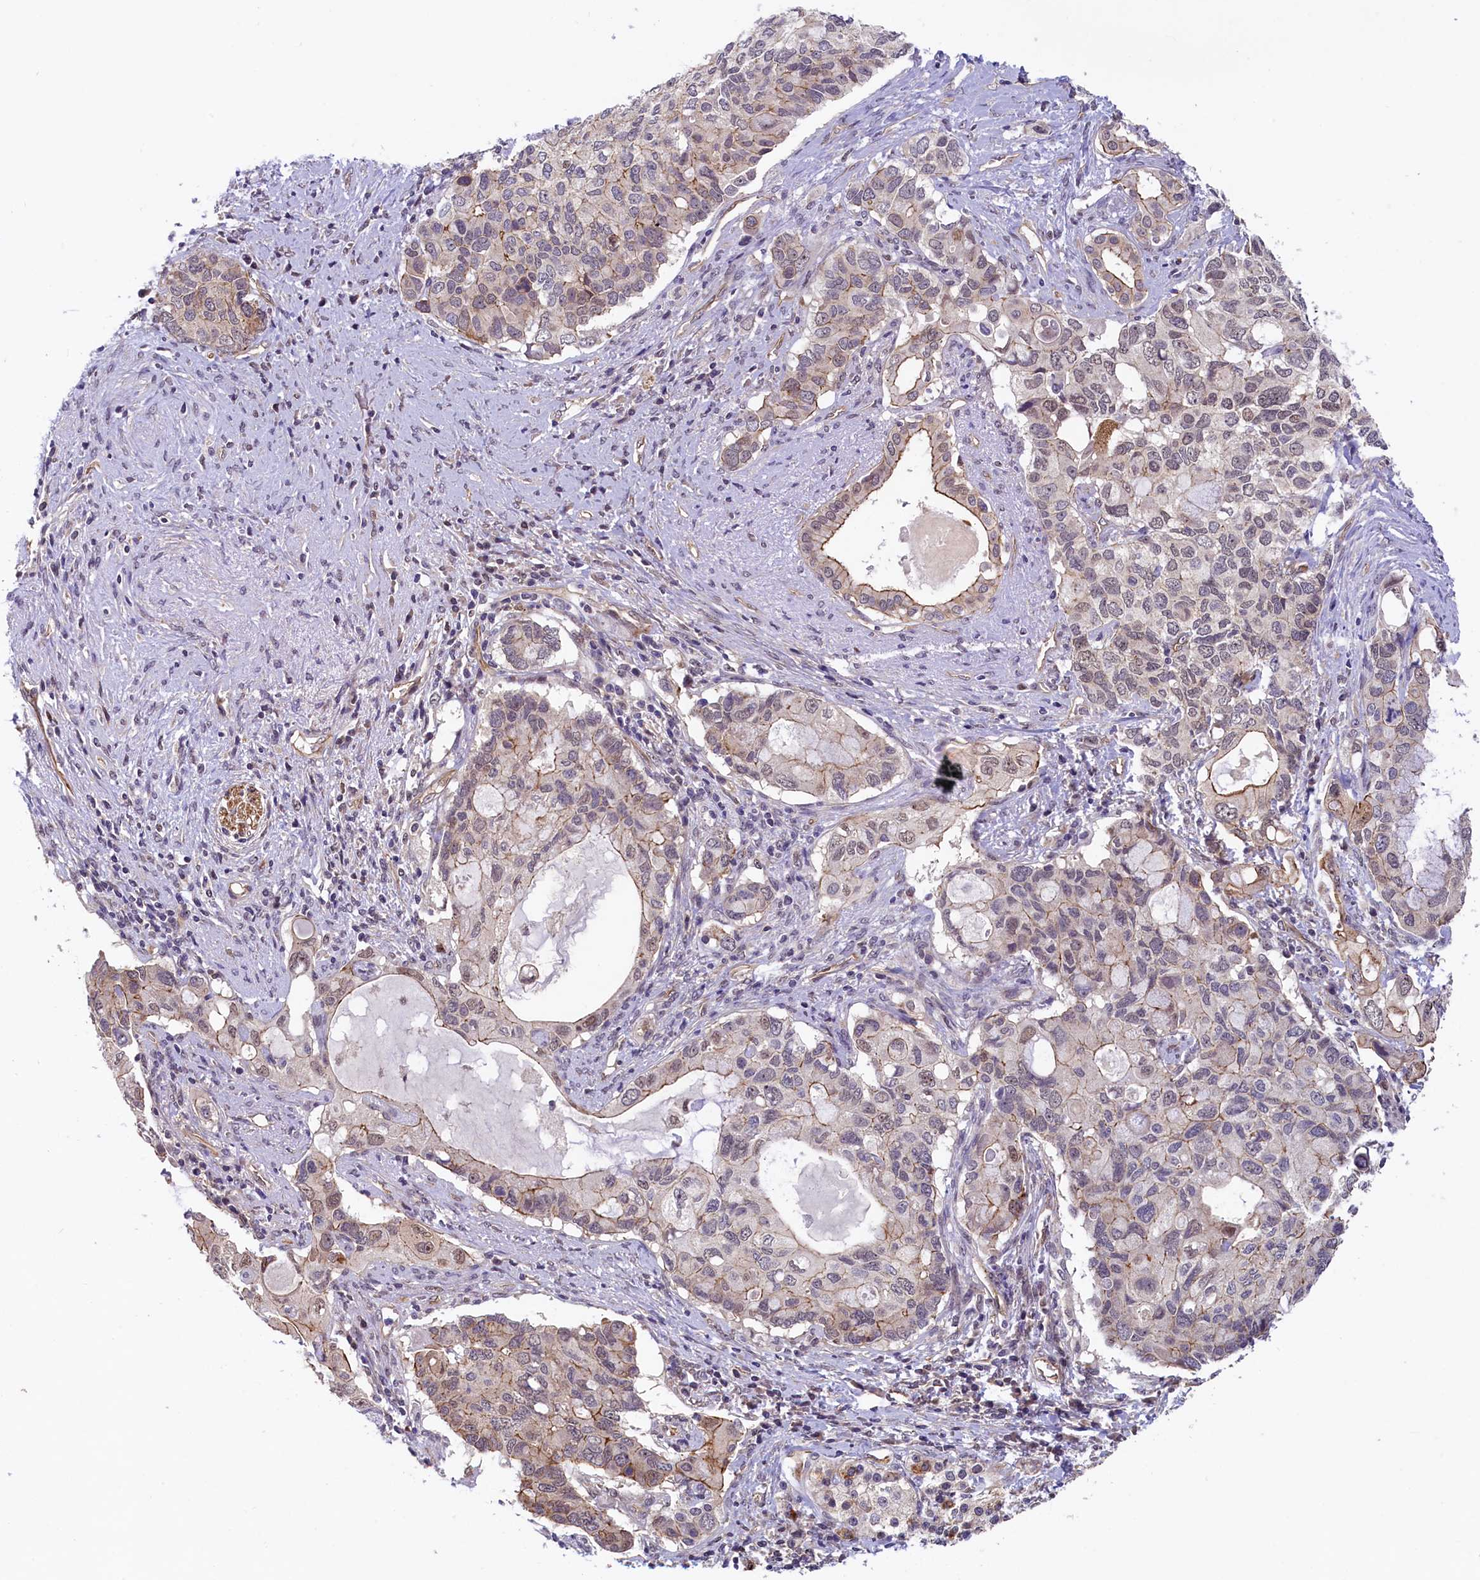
{"staining": {"intensity": "weak", "quantity": "<25%", "location": "cytoplasmic/membranous"}, "tissue": "pancreatic cancer", "cell_type": "Tumor cells", "image_type": "cancer", "snomed": [{"axis": "morphology", "description": "Adenocarcinoma, NOS"}, {"axis": "topography", "description": "Pancreas"}], "caption": "DAB immunohistochemical staining of human pancreatic adenocarcinoma exhibits no significant positivity in tumor cells.", "gene": "ARL14EP", "patient": {"sex": "female", "age": 56}}